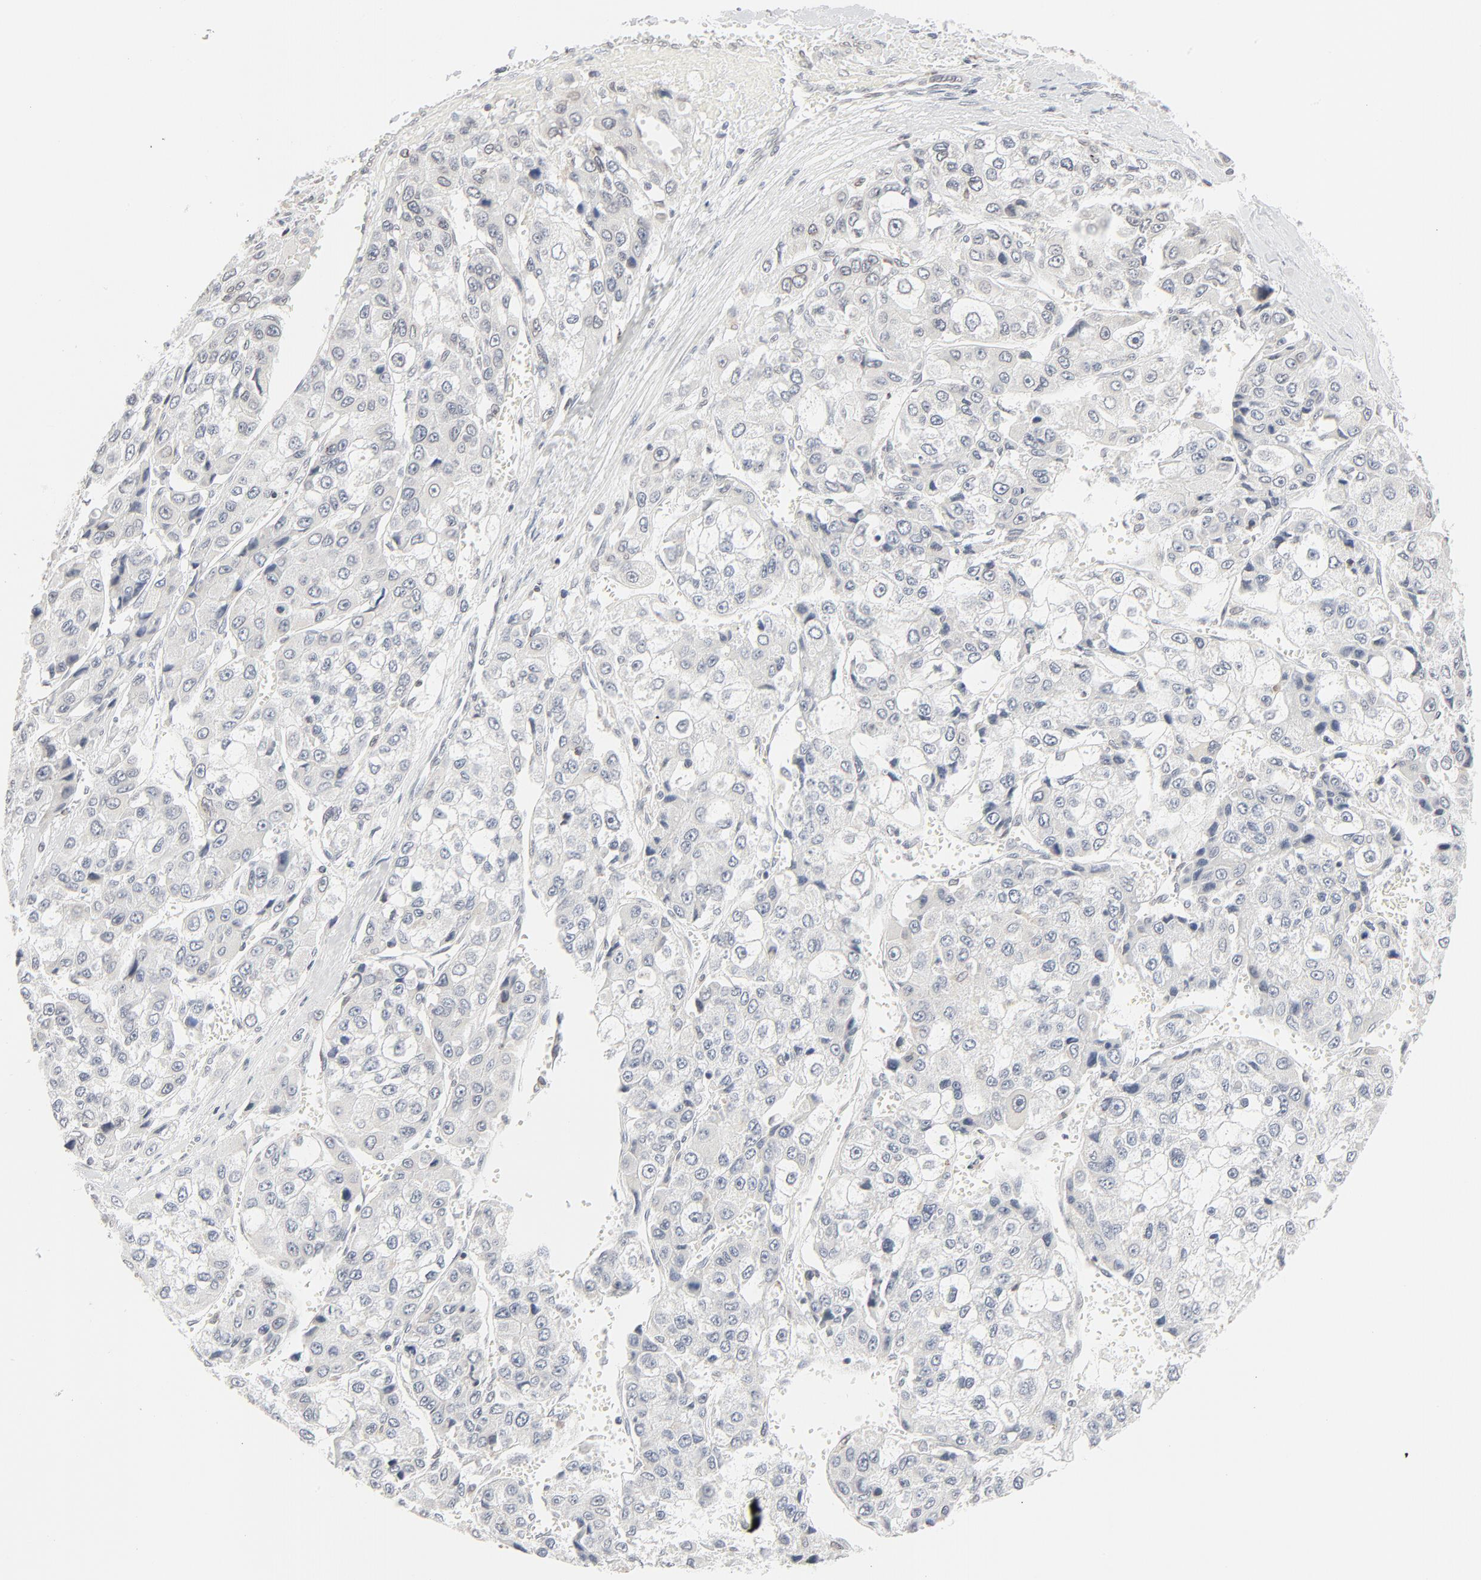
{"staining": {"intensity": "negative", "quantity": "none", "location": "none"}, "tissue": "liver cancer", "cell_type": "Tumor cells", "image_type": "cancer", "snomed": [{"axis": "morphology", "description": "Carcinoma, Hepatocellular, NOS"}, {"axis": "topography", "description": "Liver"}], "caption": "High magnification brightfield microscopy of liver cancer stained with DAB (brown) and counterstained with hematoxylin (blue): tumor cells show no significant positivity.", "gene": "MAD1L1", "patient": {"sex": "female", "age": 66}}